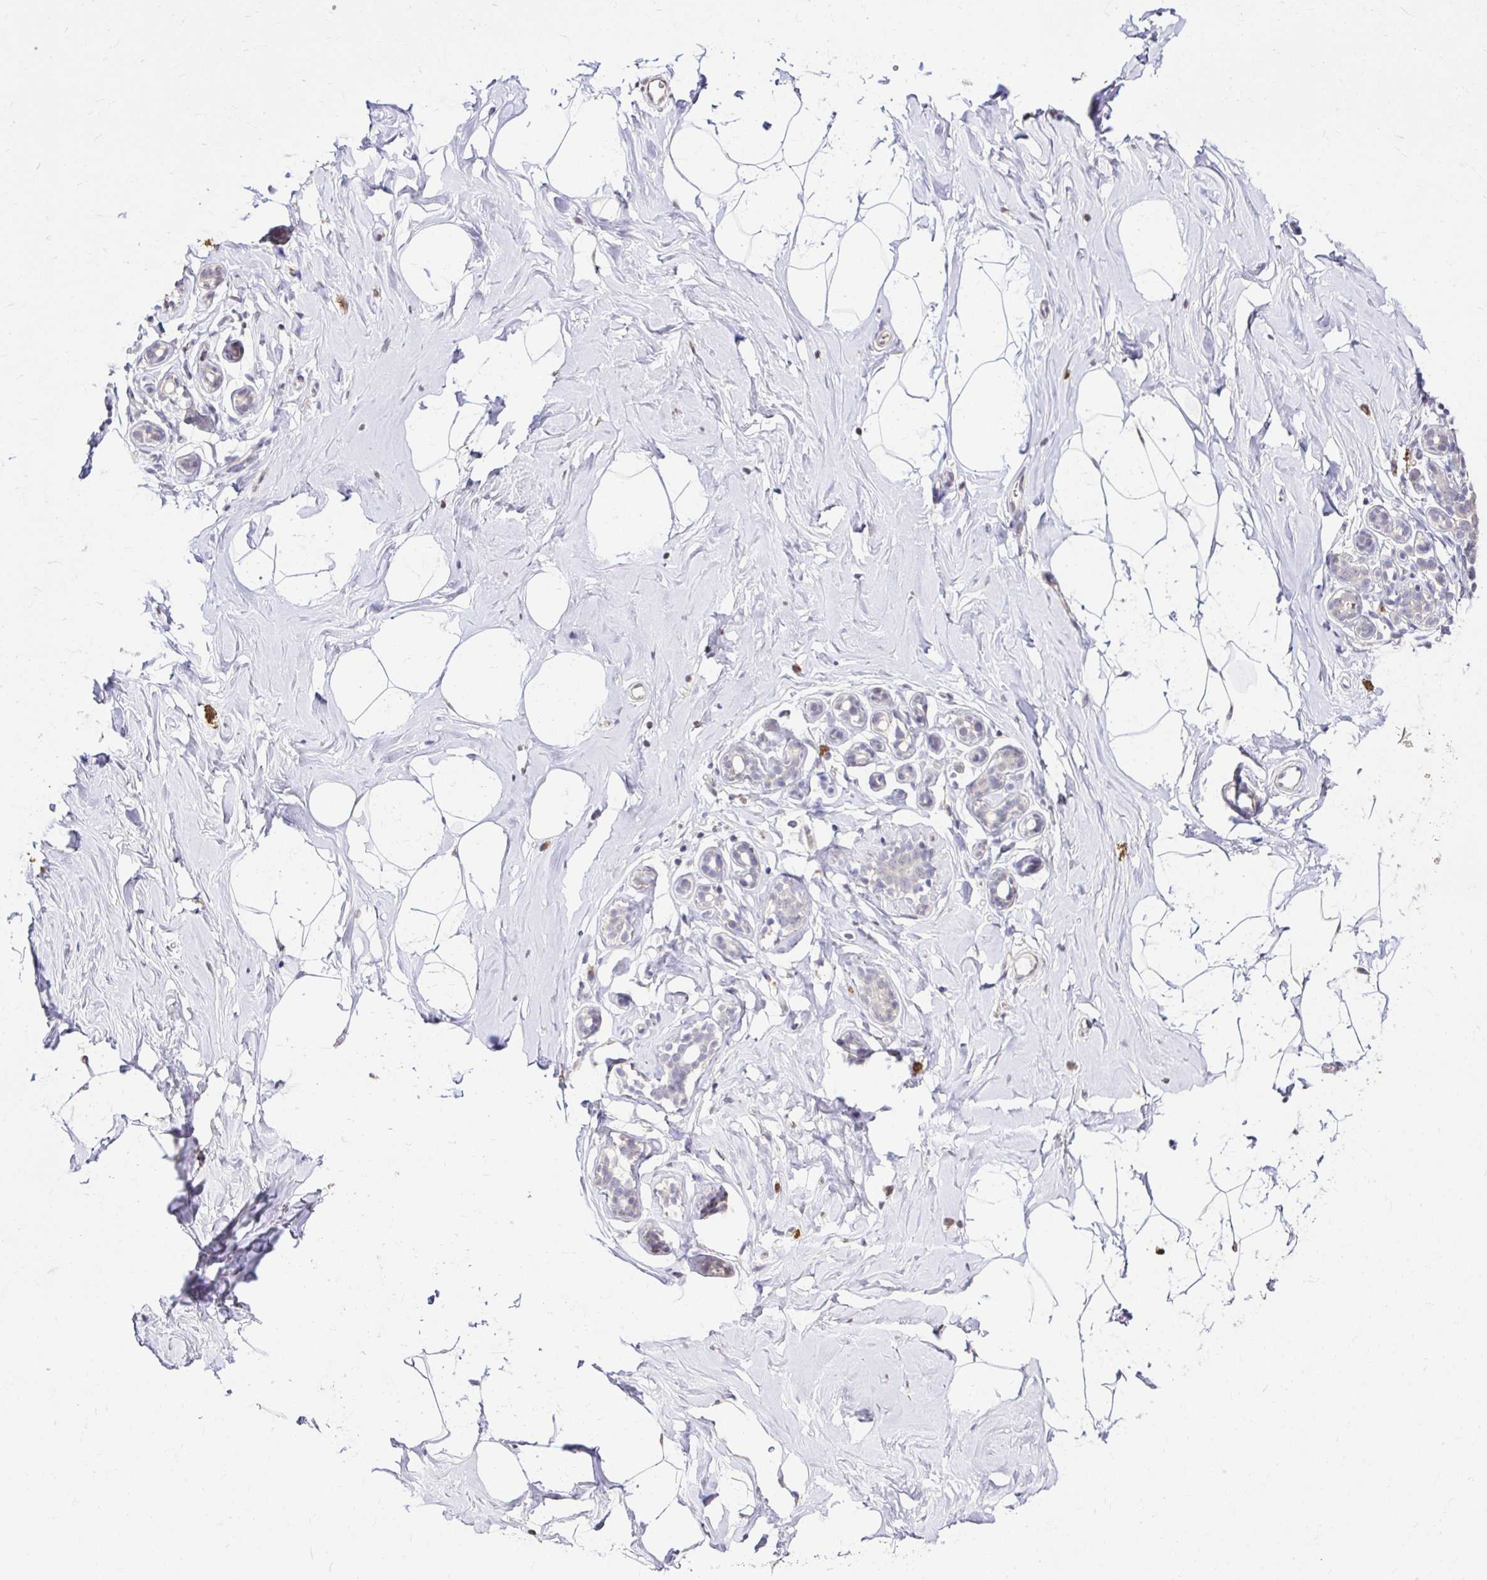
{"staining": {"intensity": "negative", "quantity": "none", "location": "none"}, "tissue": "breast", "cell_type": "Adipocytes", "image_type": "normal", "snomed": [{"axis": "morphology", "description": "Normal tissue, NOS"}, {"axis": "topography", "description": "Breast"}], "caption": "Immunohistochemistry (IHC) photomicrograph of benign breast: human breast stained with DAB (3,3'-diaminobenzidine) exhibits no significant protein staining in adipocytes.", "gene": "KIAA1210", "patient": {"sex": "female", "age": 32}}